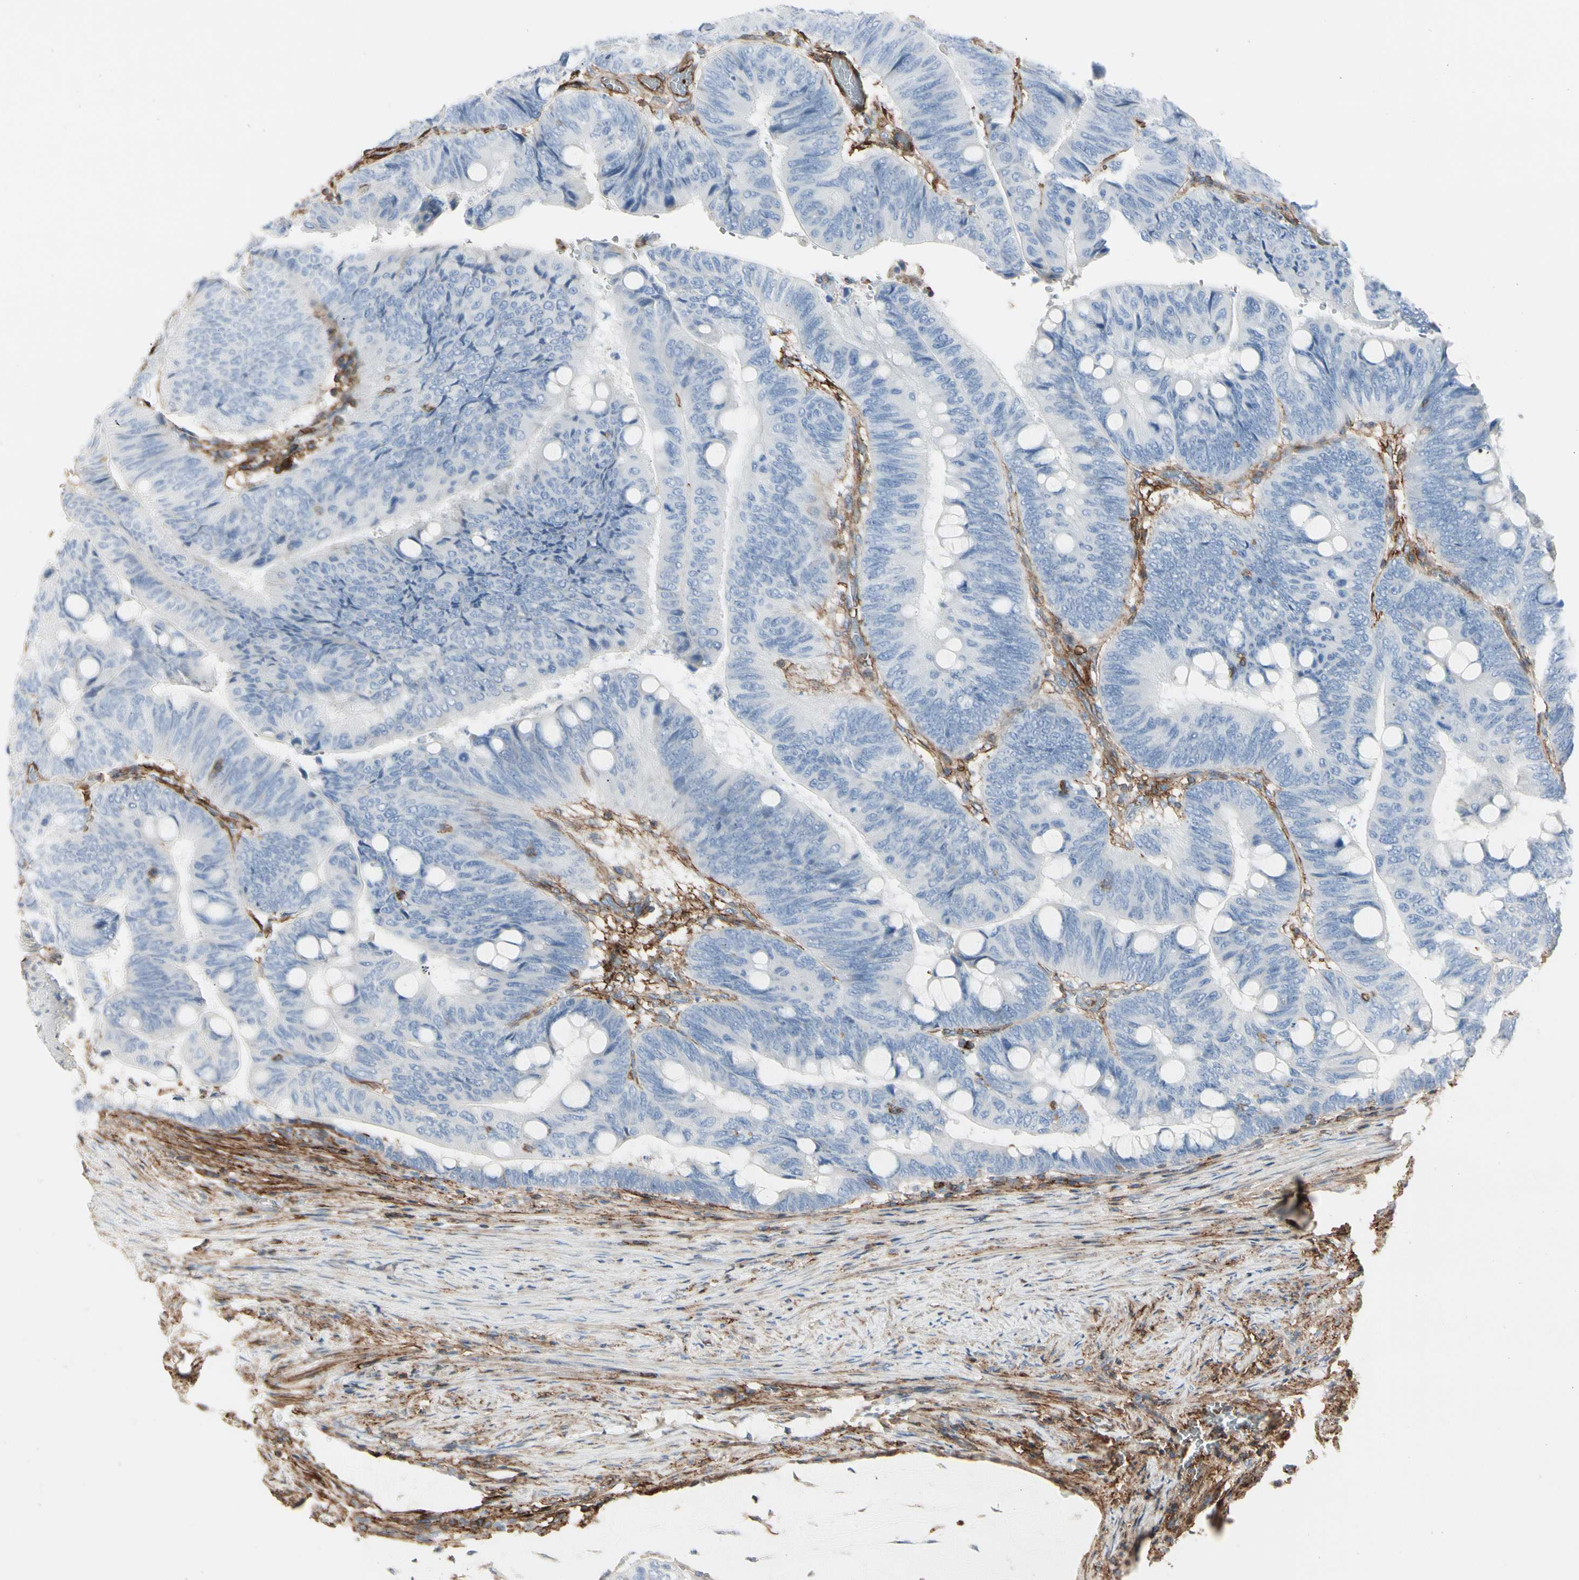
{"staining": {"intensity": "negative", "quantity": "none", "location": "none"}, "tissue": "colorectal cancer", "cell_type": "Tumor cells", "image_type": "cancer", "snomed": [{"axis": "morphology", "description": "Normal tissue, NOS"}, {"axis": "morphology", "description": "Adenocarcinoma, NOS"}, {"axis": "topography", "description": "Rectum"}, {"axis": "topography", "description": "Peripheral nerve tissue"}], "caption": "DAB immunohistochemical staining of human colorectal adenocarcinoma shows no significant staining in tumor cells. (DAB (3,3'-diaminobenzidine) IHC visualized using brightfield microscopy, high magnification).", "gene": "CLEC2B", "patient": {"sex": "male", "age": 92}}